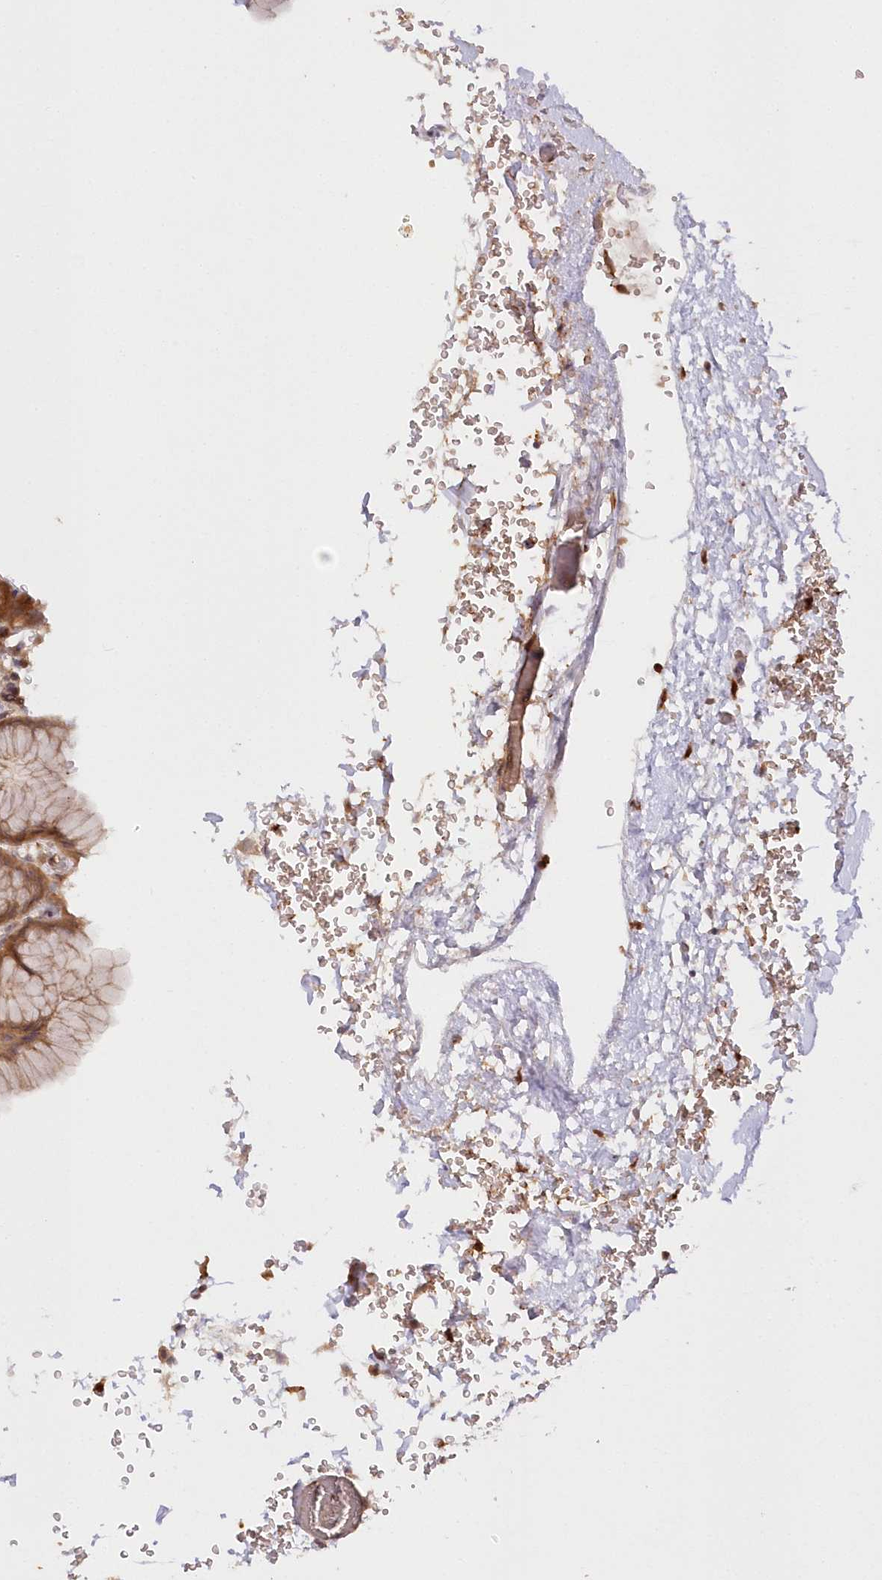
{"staining": {"intensity": "strong", "quantity": ">75%", "location": "cytoplasmic/membranous"}, "tissue": "stomach", "cell_type": "Glandular cells", "image_type": "normal", "snomed": [{"axis": "morphology", "description": "Normal tissue, NOS"}, {"axis": "topography", "description": "Stomach"}], "caption": "A brown stain highlights strong cytoplasmic/membranous positivity of a protein in glandular cells of unremarkable stomach.", "gene": "GBE1", "patient": {"sex": "male", "age": 42}}